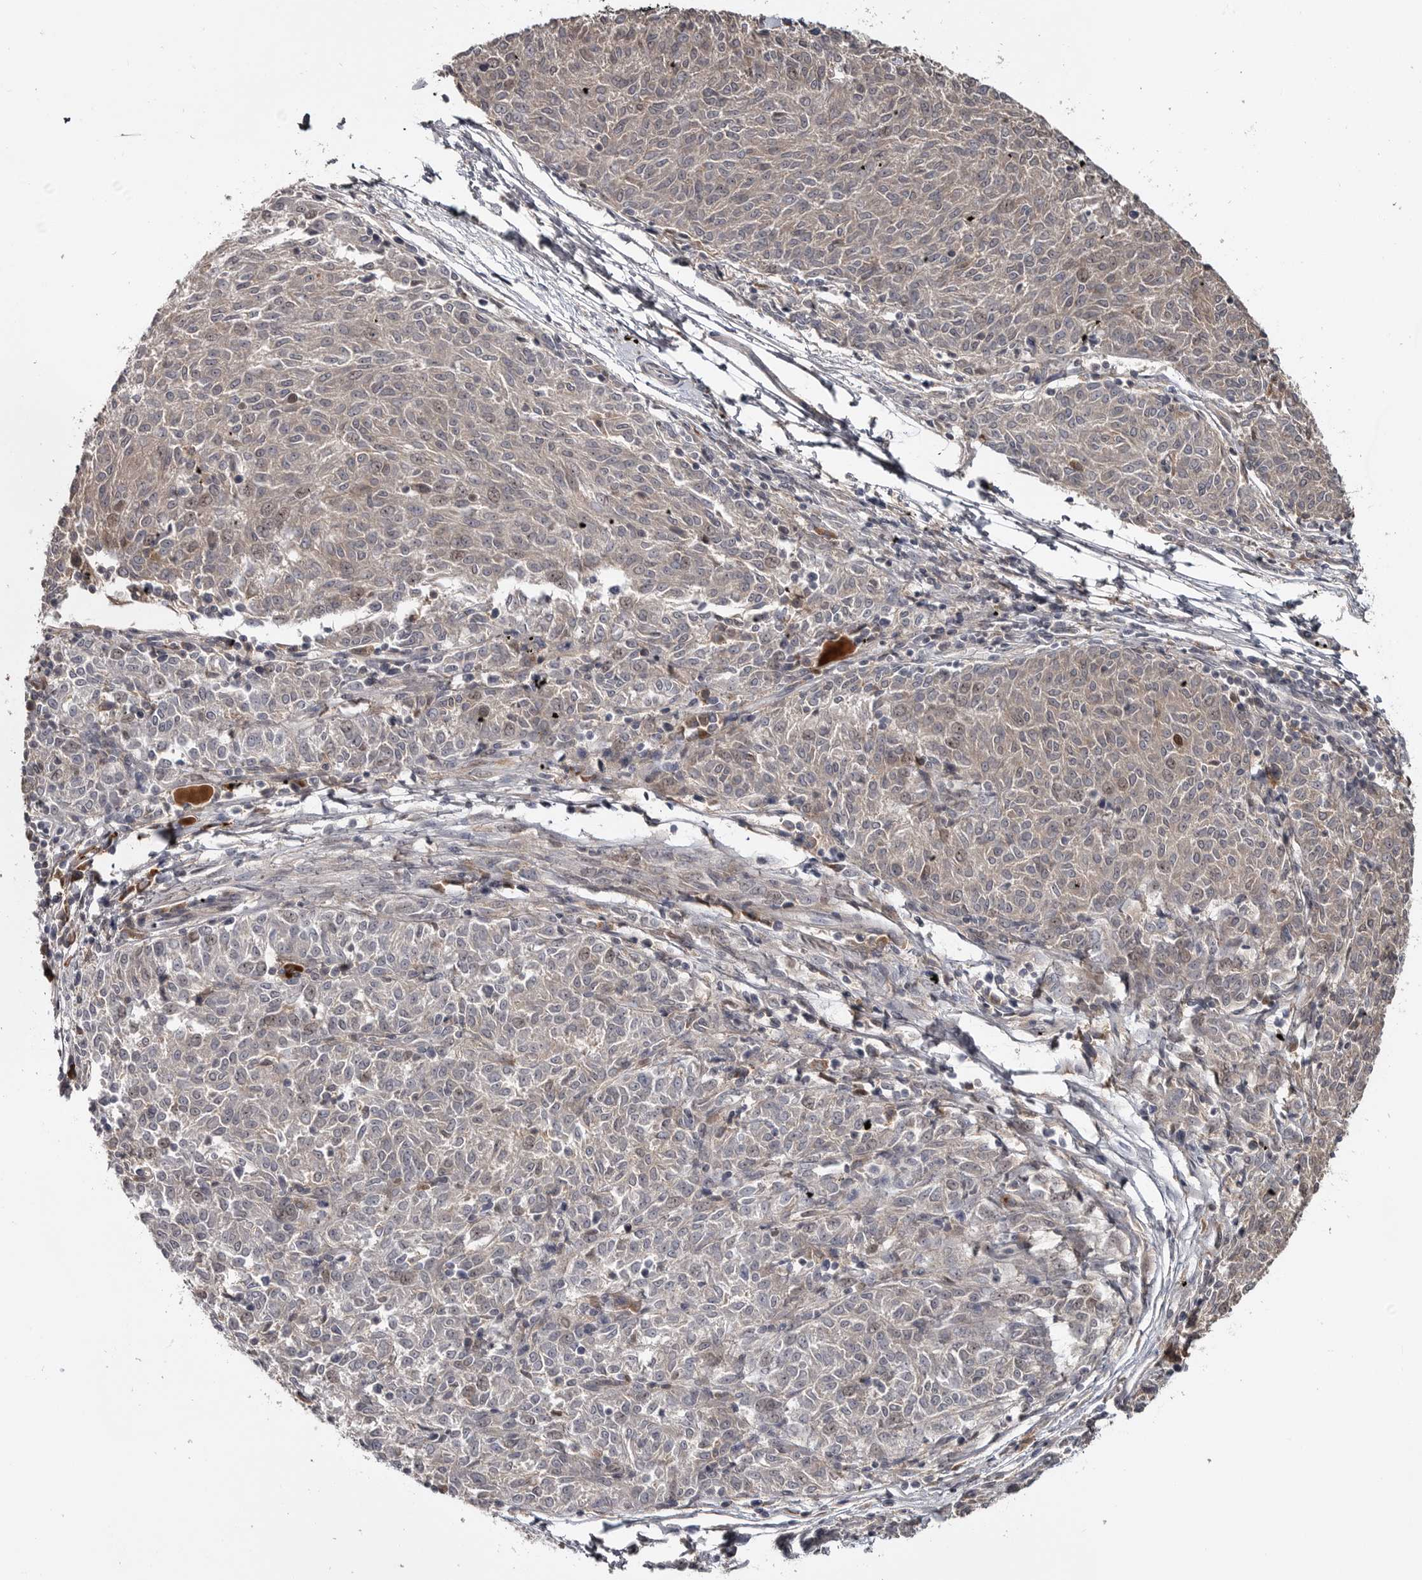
{"staining": {"intensity": "weak", "quantity": "<25%", "location": "cytoplasmic/membranous,nuclear"}, "tissue": "melanoma", "cell_type": "Tumor cells", "image_type": "cancer", "snomed": [{"axis": "morphology", "description": "Malignant melanoma, NOS"}, {"axis": "topography", "description": "Skin"}], "caption": "The immunohistochemistry (IHC) image has no significant staining in tumor cells of melanoma tissue.", "gene": "ZNF277", "patient": {"sex": "female", "age": 72}}